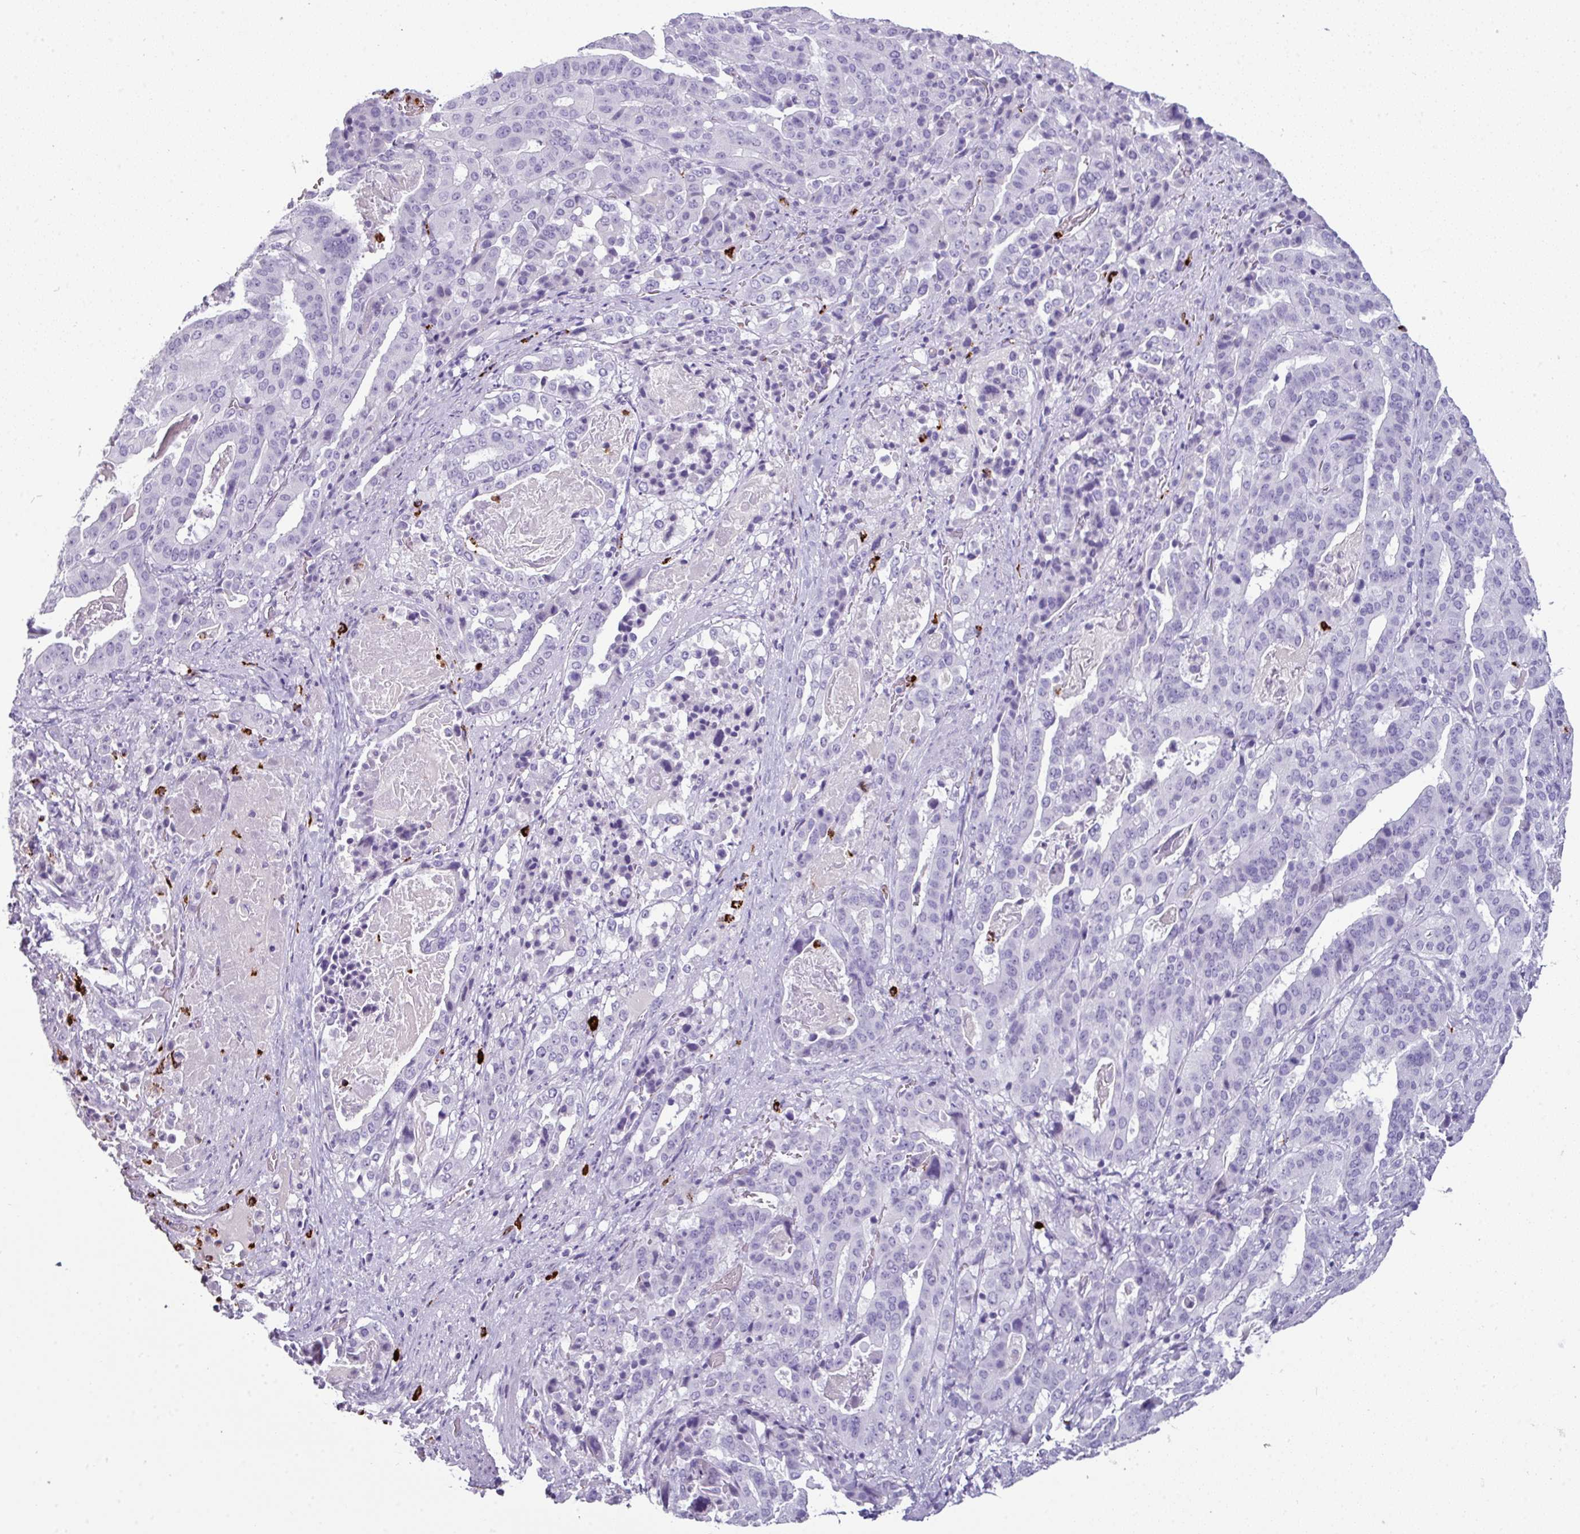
{"staining": {"intensity": "negative", "quantity": "none", "location": "none"}, "tissue": "stomach cancer", "cell_type": "Tumor cells", "image_type": "cancer", "snomed": [{"axis": "morphology", "description": "Adenocarcinoma, NOS"}, {"axis": "topography", "description": "Stomach"}], "caption": "Tumor cells are negative for protein expression in human stomach adenocarcinoma.", "gene": "CTSG", "patient": {"sex": "male", "age": 48}}